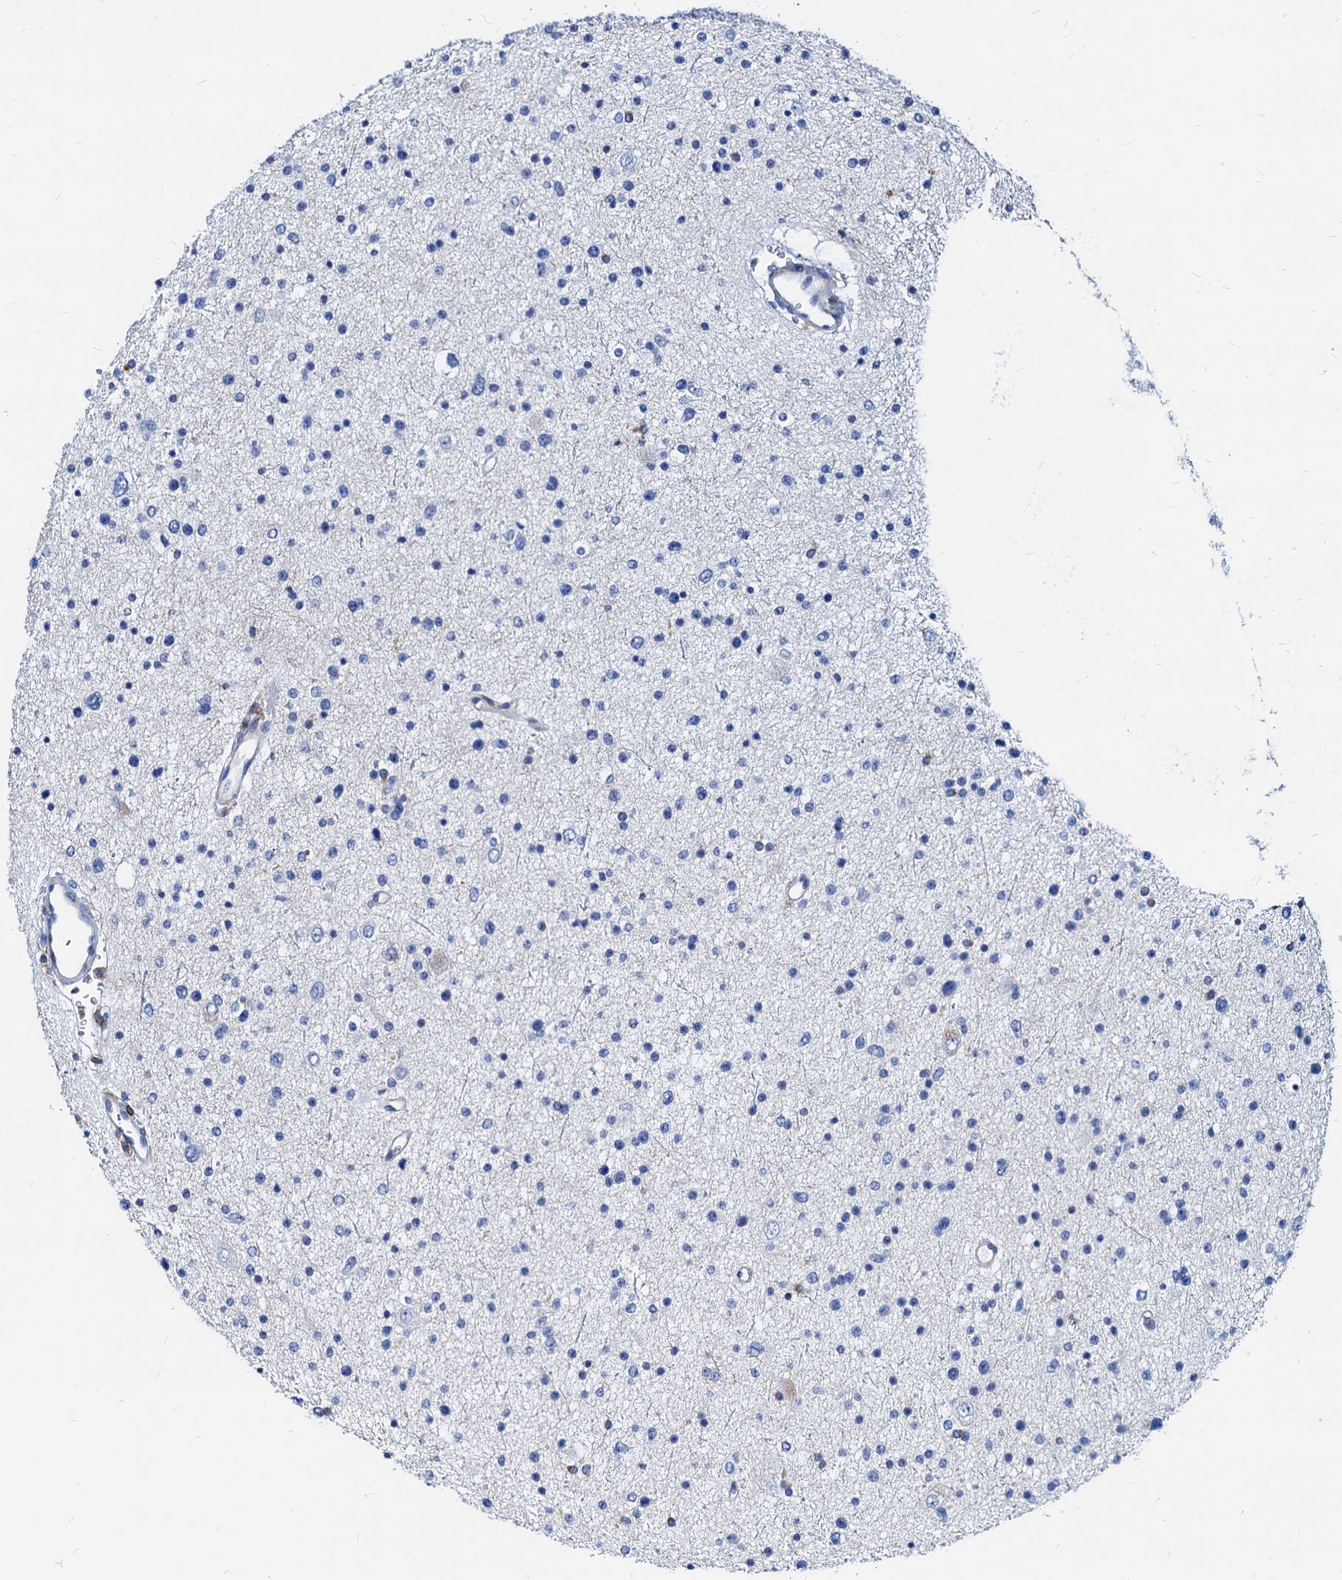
{"staining": {"intensity": "negative", "quantity": "none", "location": "none"}, "tissue": "glioma", "cell_type": "Tumor cells", "image_type": "cancer", "snomed": [{"axis": "morphology", "description": "Glioma, malignant, Low grade"}, {"axis": "topography", "description": "Brain"}], "caption": "Tumor cells are negative for protein expression in human glioma. (DAB (3,3'-diaminobenzidine) immunohistochemistry (IHC), high magnification).", "gene": "LCP2", "patient": {"sex": "female", "age": 37}}